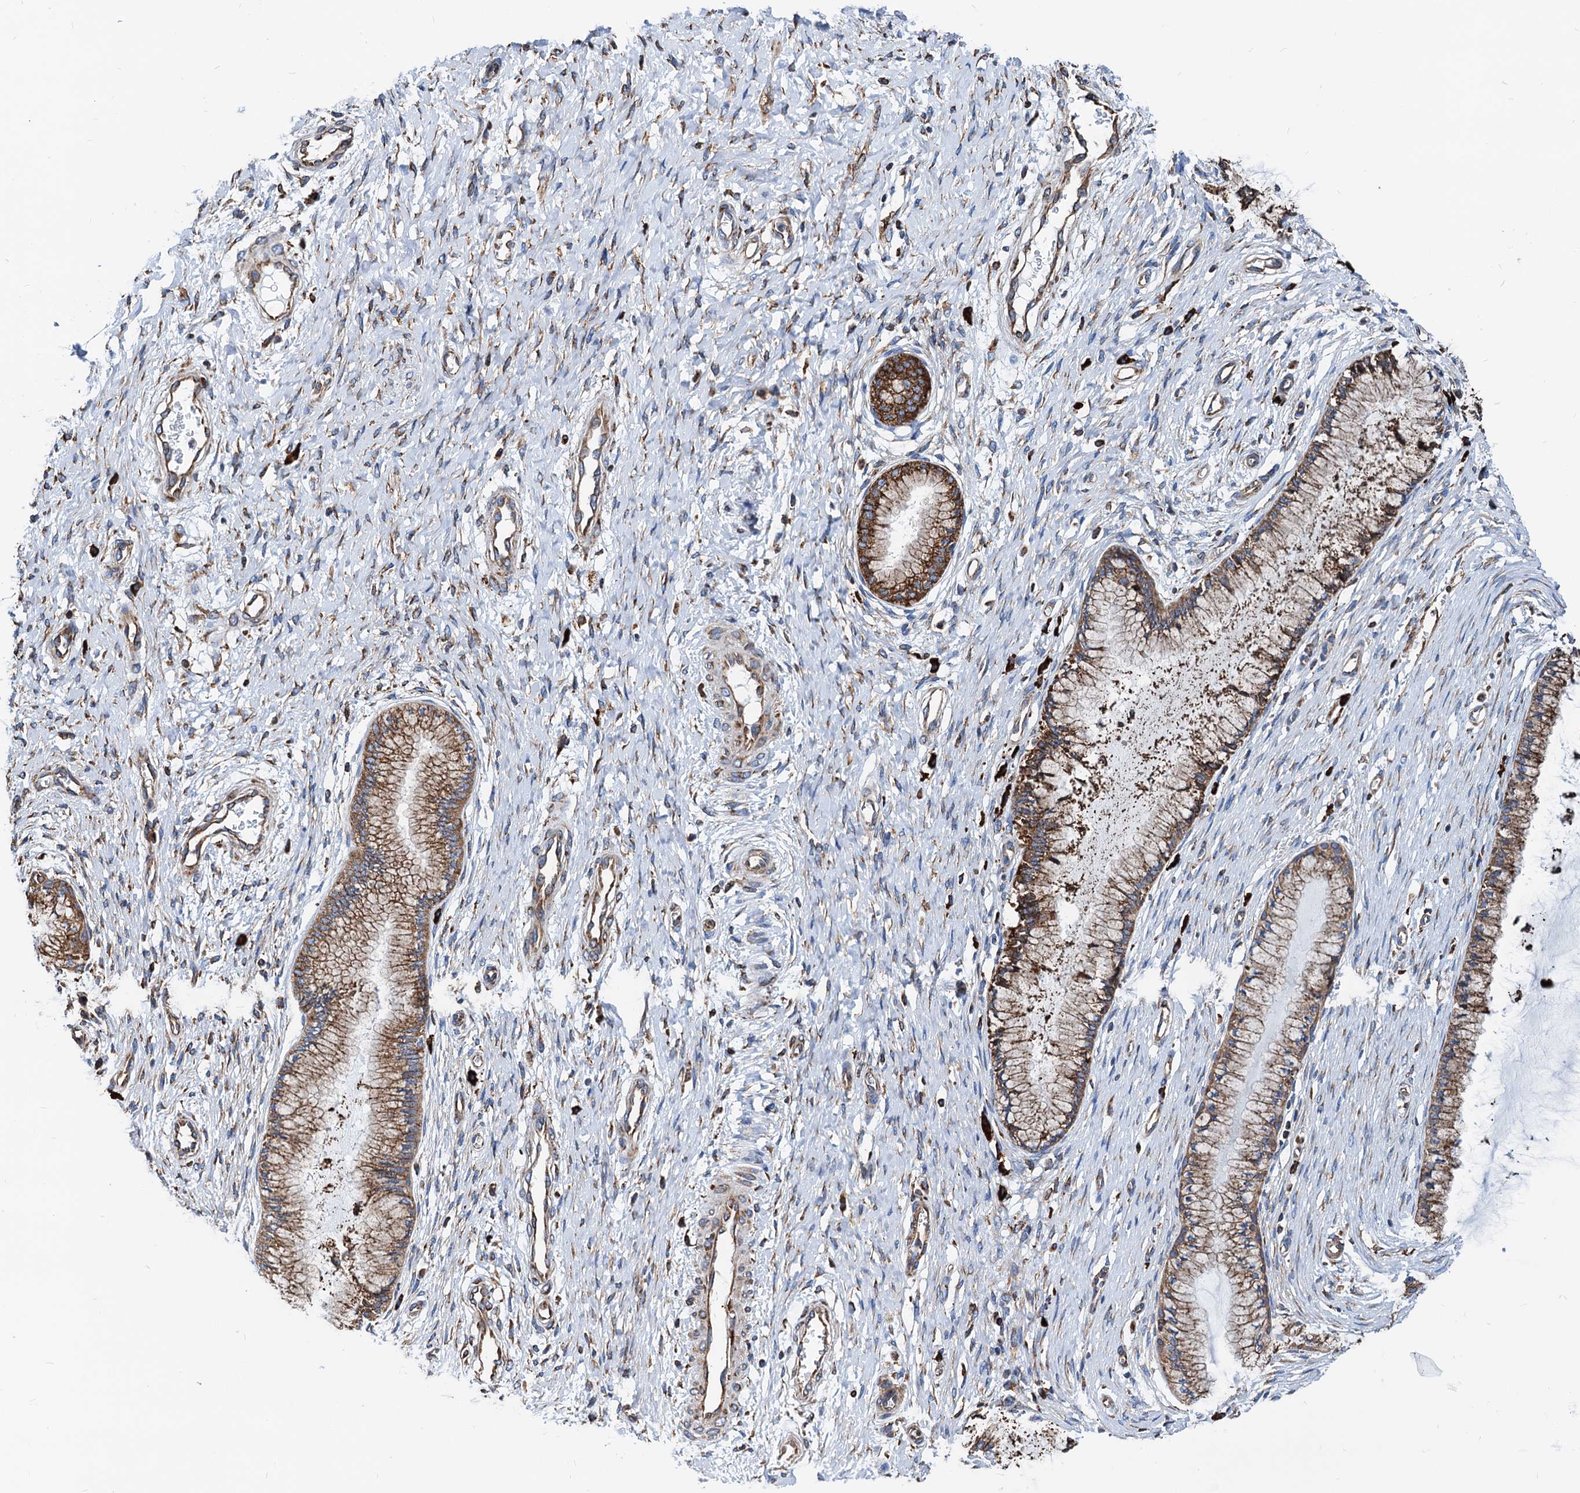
{"staining": {"intensity": "moderate", "quantity": ">75%", "location": "cytoplasmic/membranous"}, "tissue": "cervix", "cell_type": "Glandular cells", "image_type": "normal", "snomed": [{"axis": "morphology", "description": "Normal tissue, NOS"}, {"axis": "topography", "description": "Cervix"}], "caption": "An immunohistochemistry (IHC) histopathology image of unremarkable tissue is shown. Protein staining in brown labels moderate cytoplasmic/membranous positivity in cervix within glandular cells.", "gene": "HSPA5", "patient": {"sex": "female", "age": 55}}